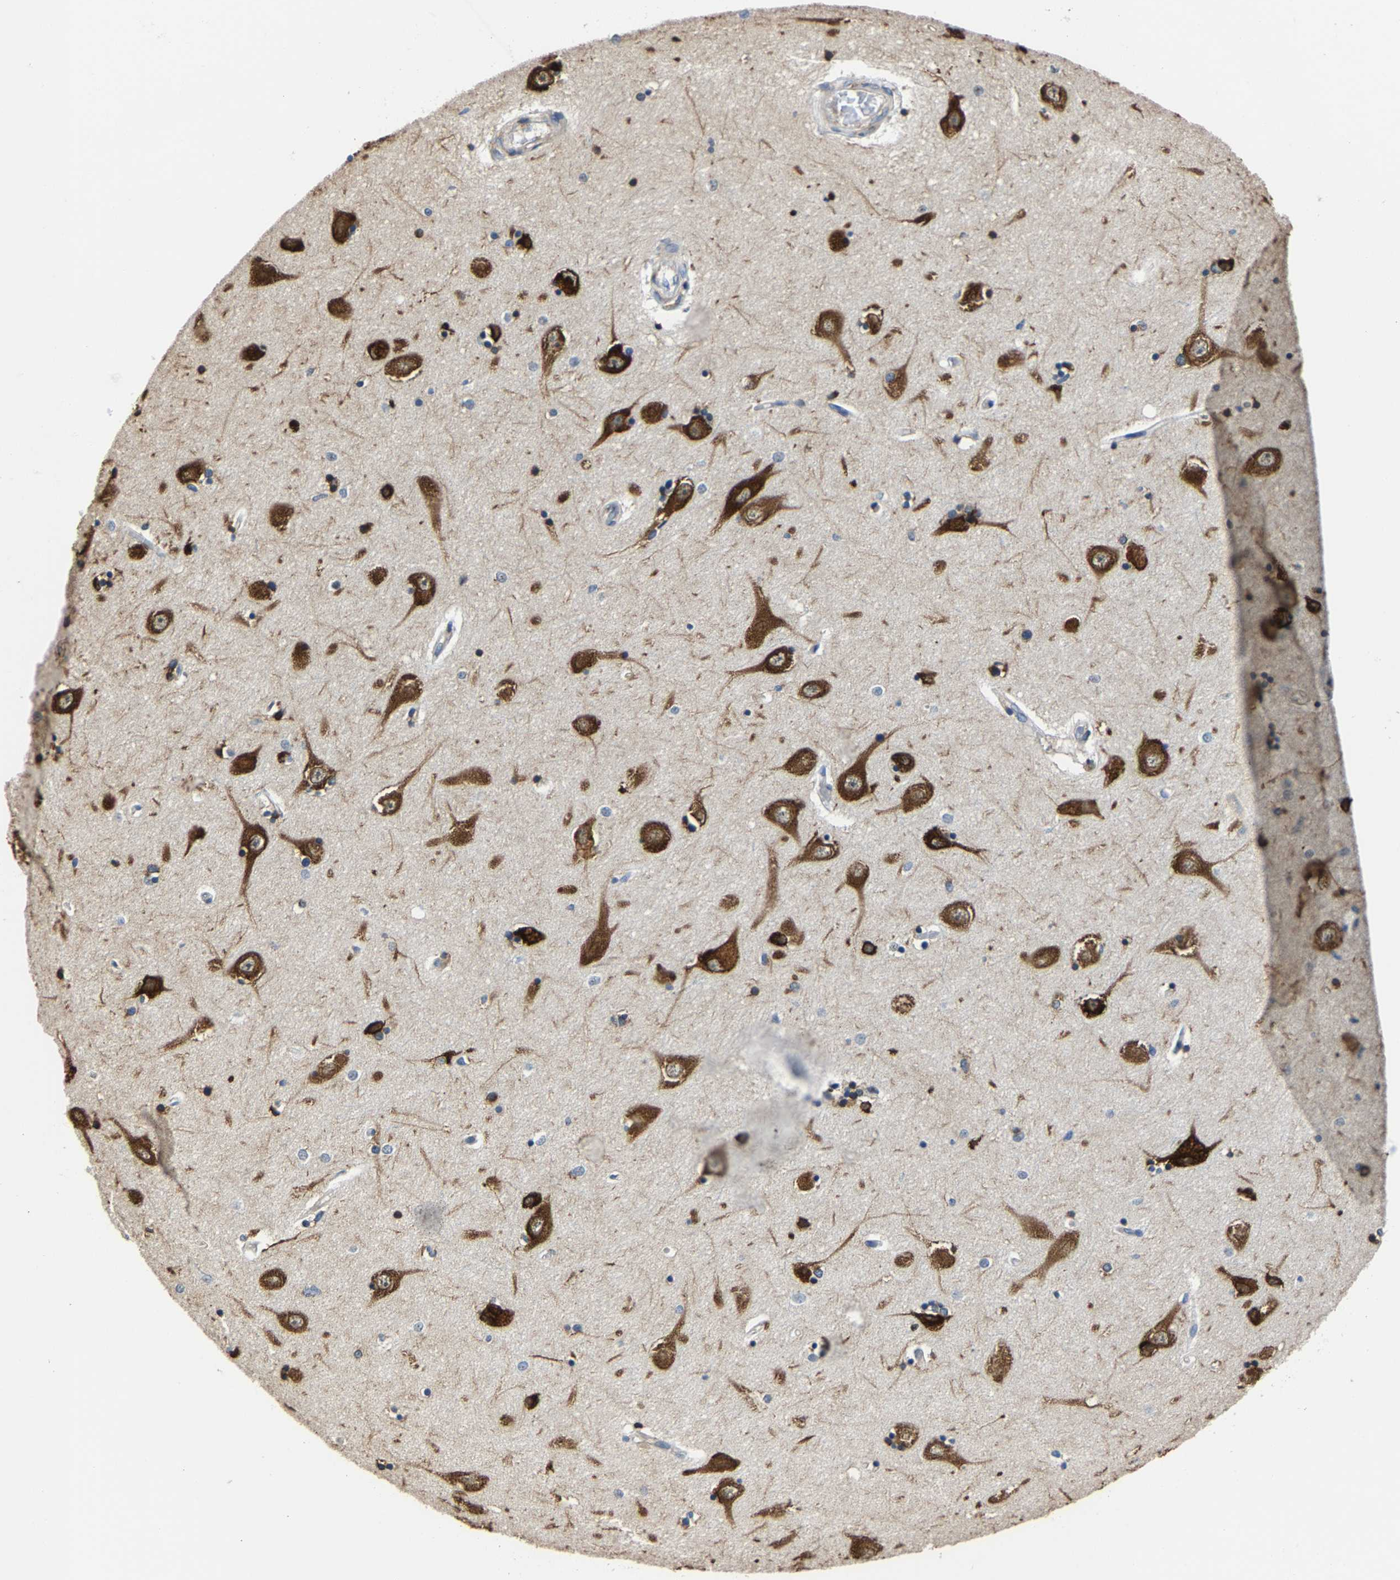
{"staining": {"intensity": "strong", "quantity": "25%-75%", "location": "cytoplasmic/membranous,nuclear"}, "tissue": "hippocampus", "cell_type": "Glial cells", "image_type": "normal", "snomed": [{"axis": "morphology", "description": "Normal tissue, NOS"}, {"axis": "topography", "description": "Hippocampus"}], "caption": "This is an image of IHC staining of benign hippocampus, which shows strong positivity in the cytoplasmic/membranous,nuclear of glial cells.", "gene": "G3BP2", "patient": {"sex": "male", "age": 45}}